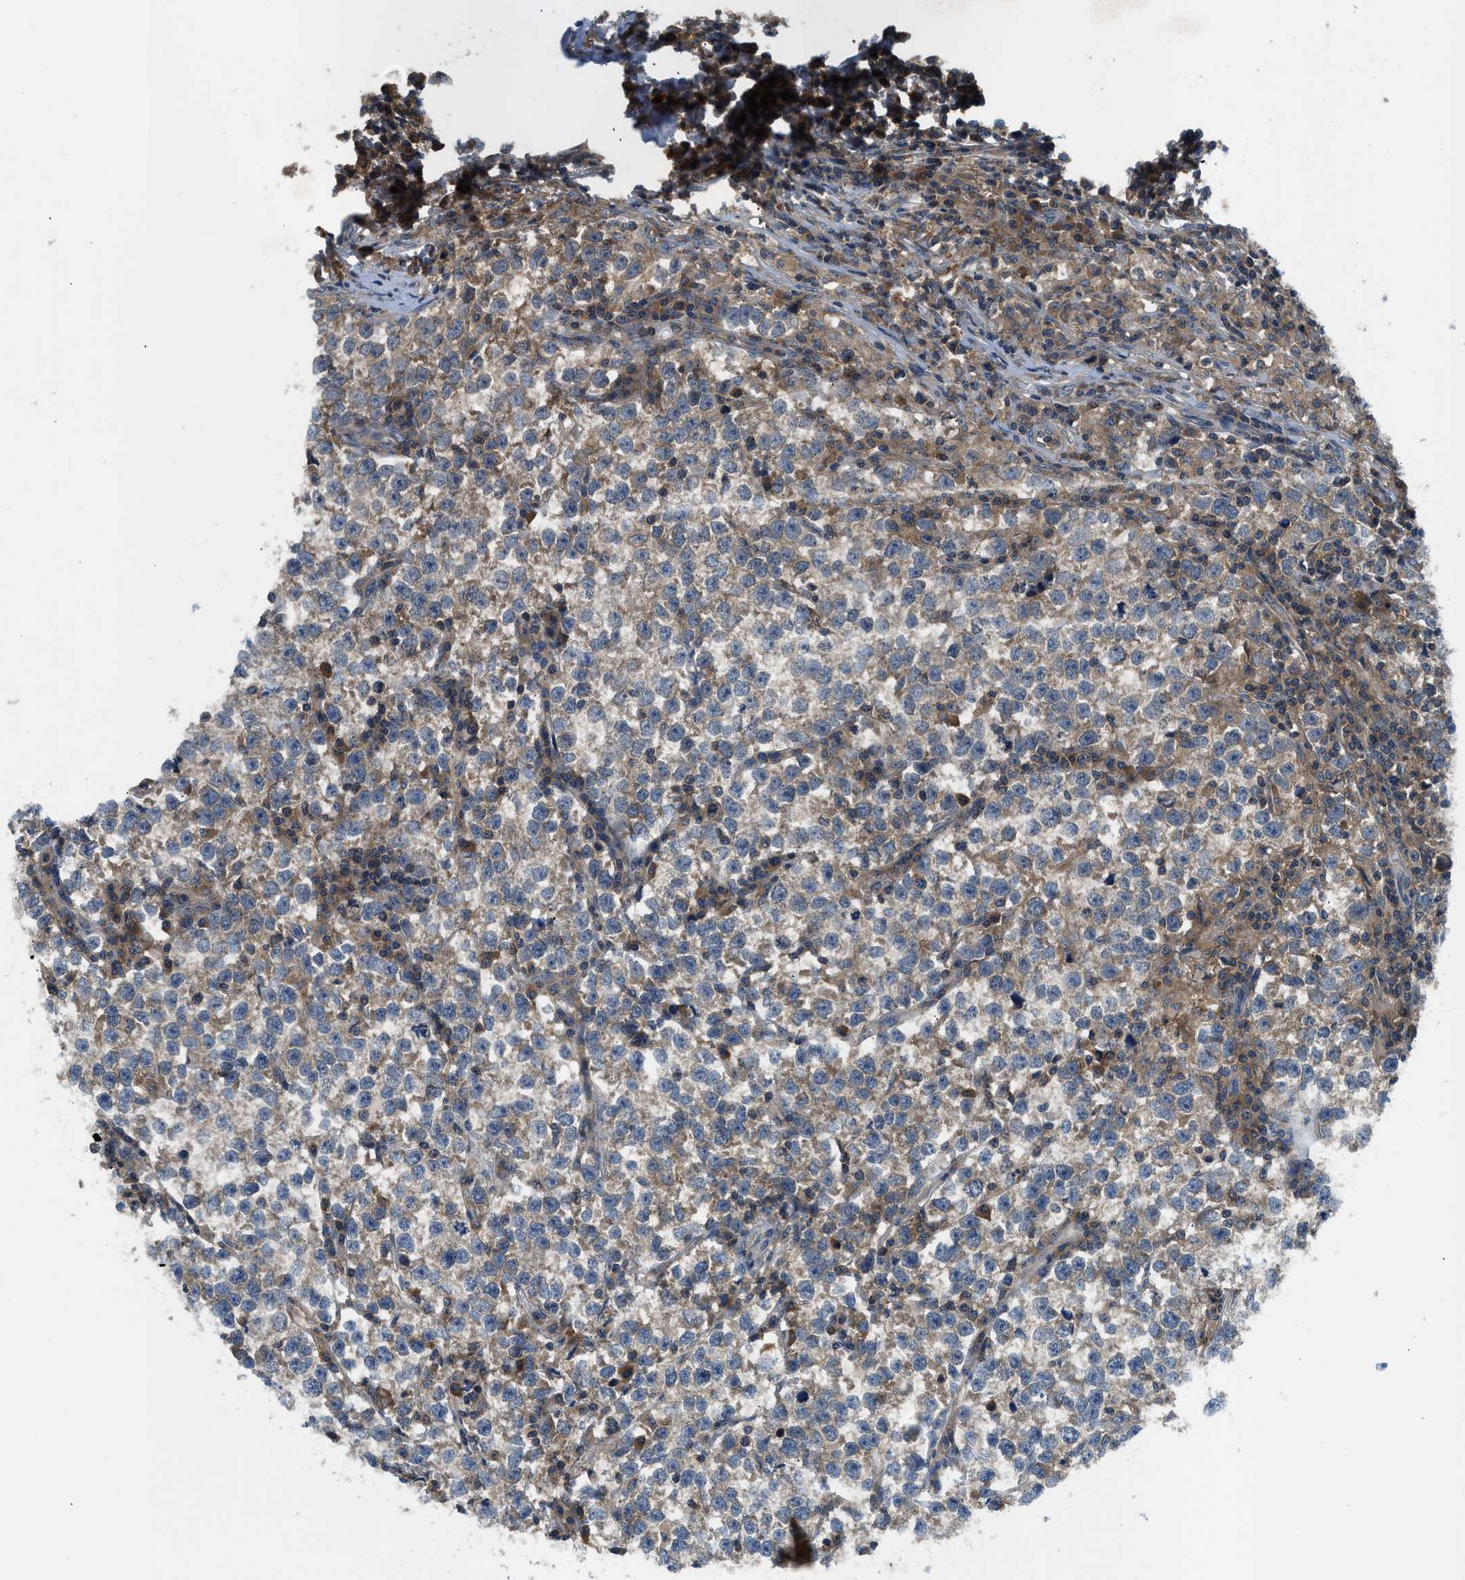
{"staining": {"intensity": "moderate", "quantity": "25%-75%", "location": "cytoplasmic/membranous"}, "tissue": "testis cancer", "cell_type": "Tumor cells", "image_type": "cancer", "snomed": [{"axis": "morphology", "description": "Normal tissue, NOS"}, {"axis": "morphology", "description": "Seminoma, NOS"}, {"axis": "topography", "description": "Testis"}], "caption": "Tumor cells demonstrate medium levels of moderate cytoplasmic/membranous staining in approximately 25%-75% of cells in human seminoma (testis). (DAB (3,3'-diaminobenzidine) IHC with brightfield microscopy, high magnification).", "gene": "PAFAH2", "patient": {"sex": "male", "age": 43}}